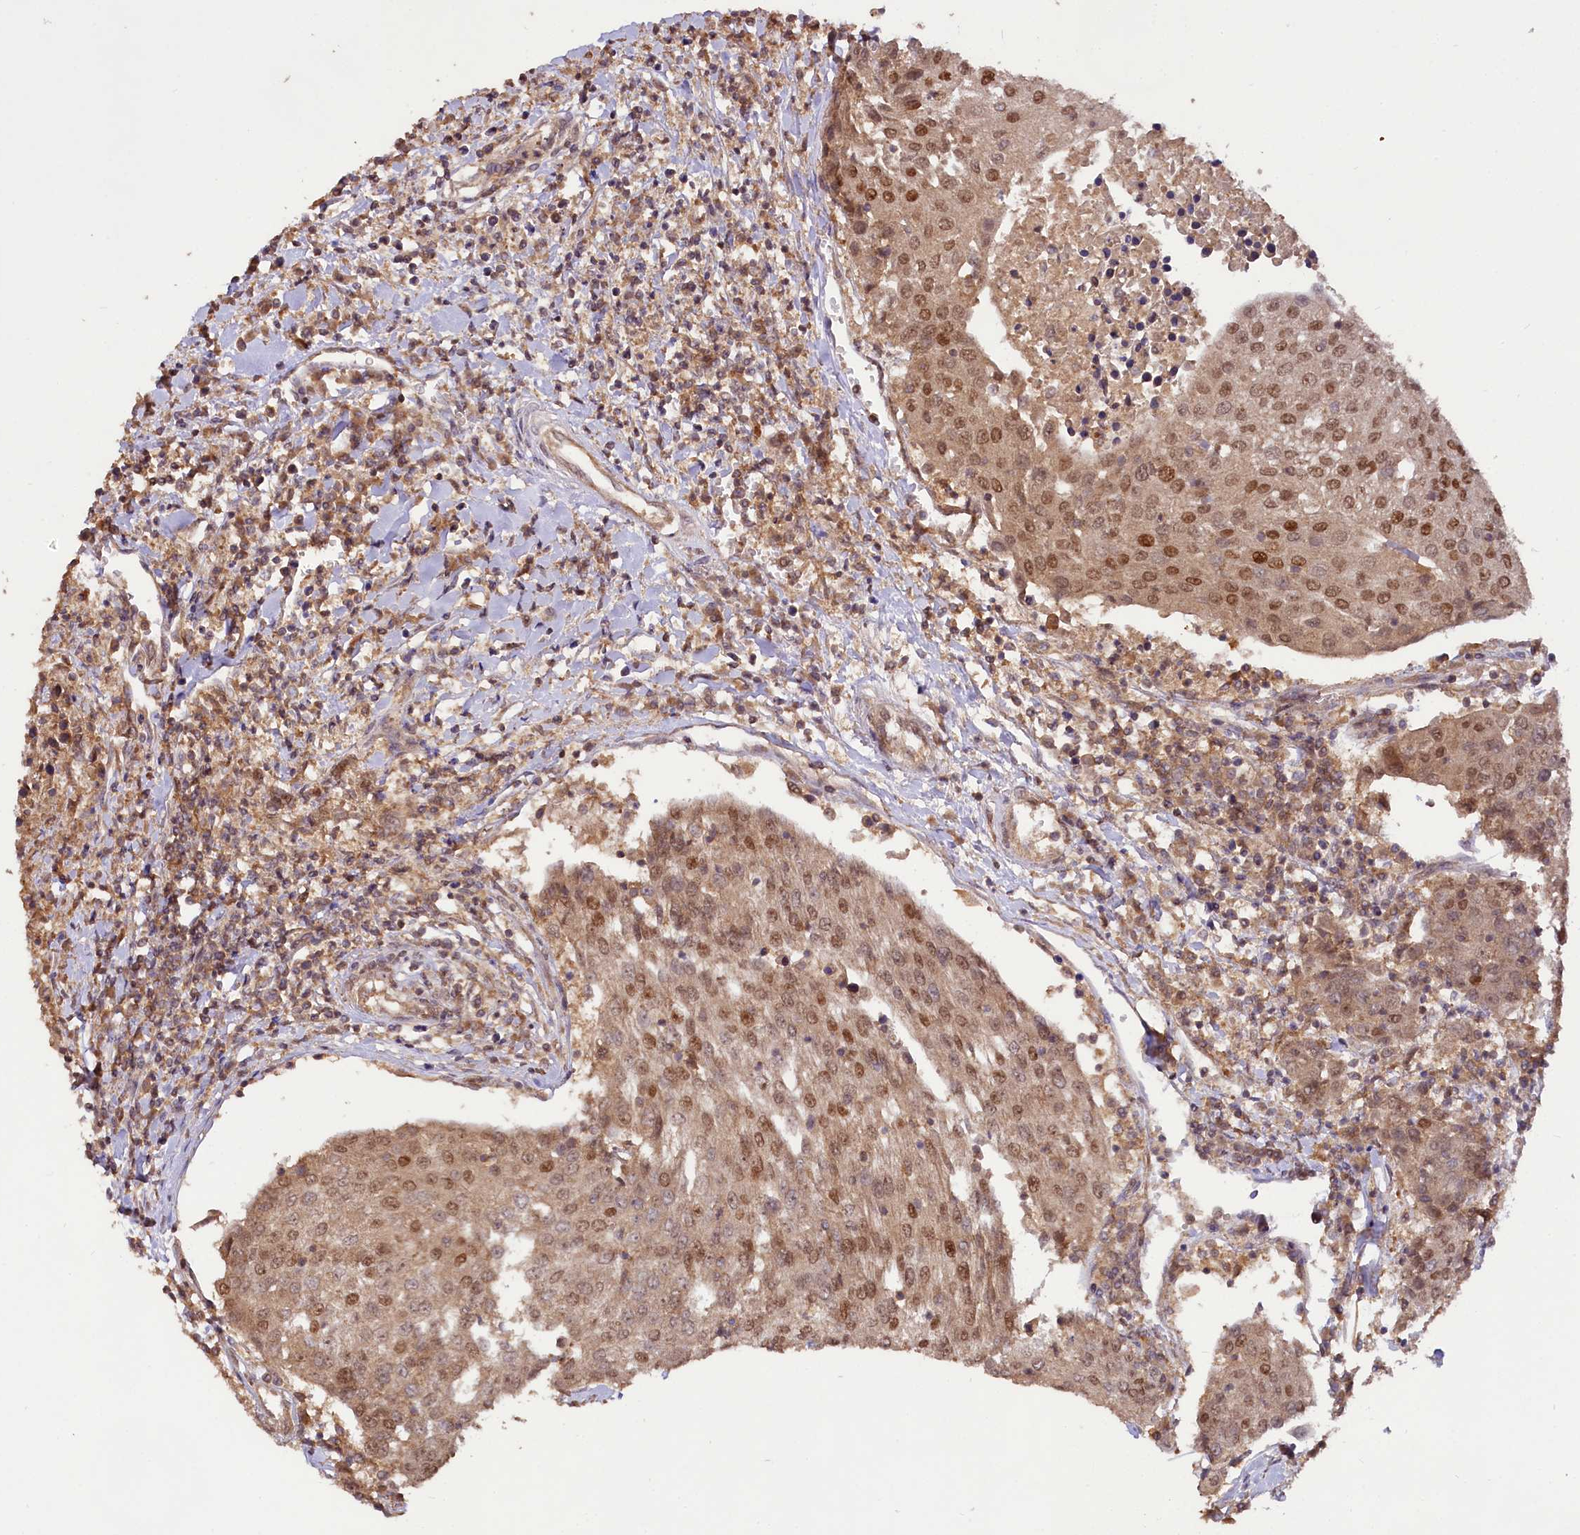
{"staining": {"intensity": "moderate", "quantity": ">75%", "location": "cytoplasmic/membranous,nuclear"}, "tissue": "urothelial cancer", "cell_type": "Tumor cells", "image_type": "cancer", "snomed": [{"axis": "morphology", "description": "Urothelial carcinoma, High grade"}, {"axis": "topography", "description": "Urinary bladder"}], "caption": "Moderate cytoplasmic/membranous and nuclear protein positivity is present in about >75% of tumor cells in urothelial cancer. Using DAB (3,3'-diaminobenzidine) (brown) and hematoxylin (blue) stains, captured at high magnification using brightfield microscopy.", "gene": "RRP8", "patient": {"sex": "female", "age": 85}}